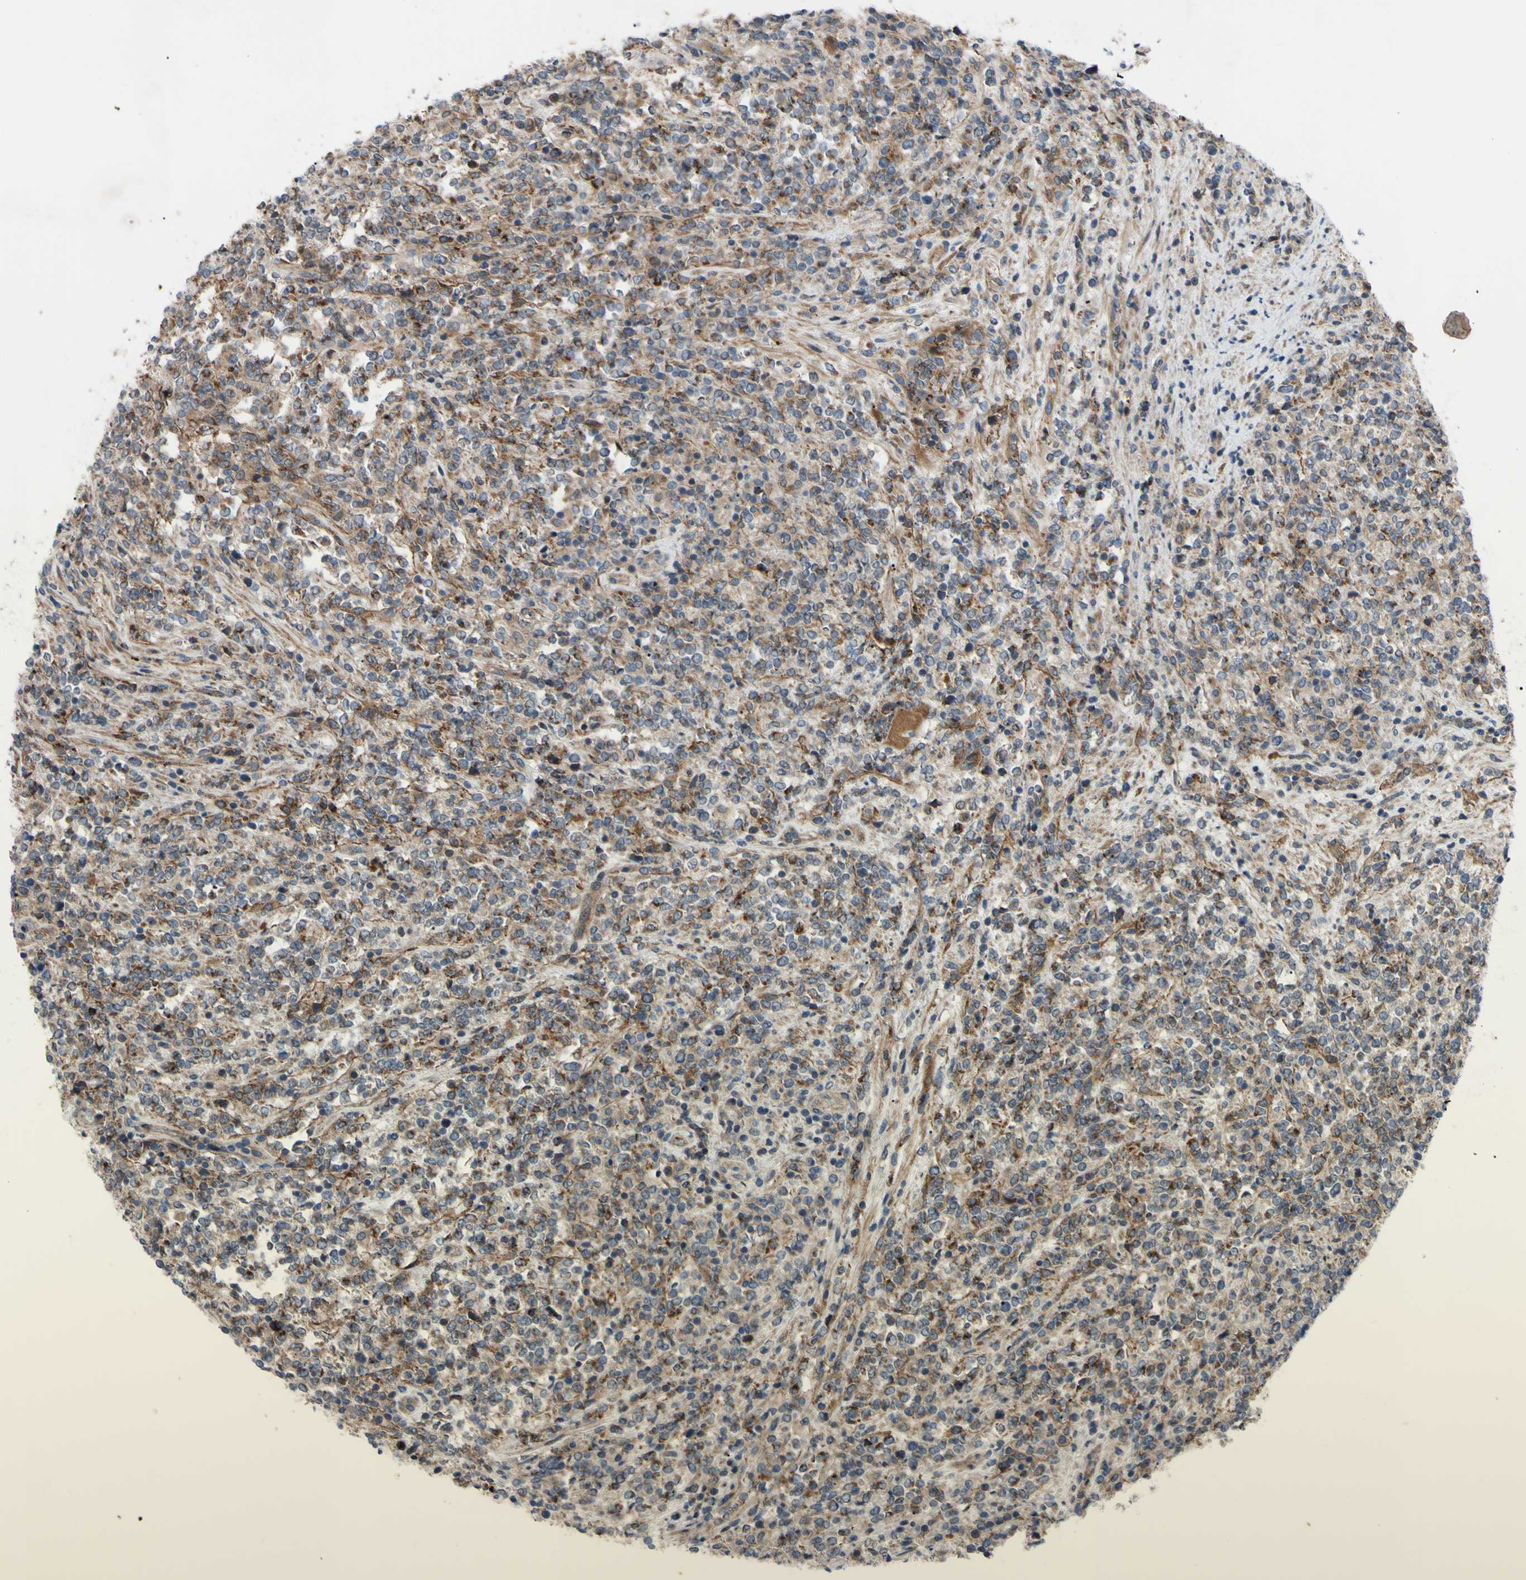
{"staining": {"intensity": "moderate", "quantity": ">75%", "location": "cytoplasmic/membranous"}, "tissue": "lymphoma", "cell_type": "Tumor cells", "image_type": "cancer", "snomed": [{"axis": "morphology", "description": "Malignant lymphoma, non-Hodgkin's type, High grade"}, {"axis": "topography", "description": "Soft tissue"}], "caption": "IHC of lymphoma reveals medium levels of moderate cytoplasmic/membranous expression in about >75% of tumor cells.", "gene": "SVIL", "patient": {"sex": "male", "age": 18}}